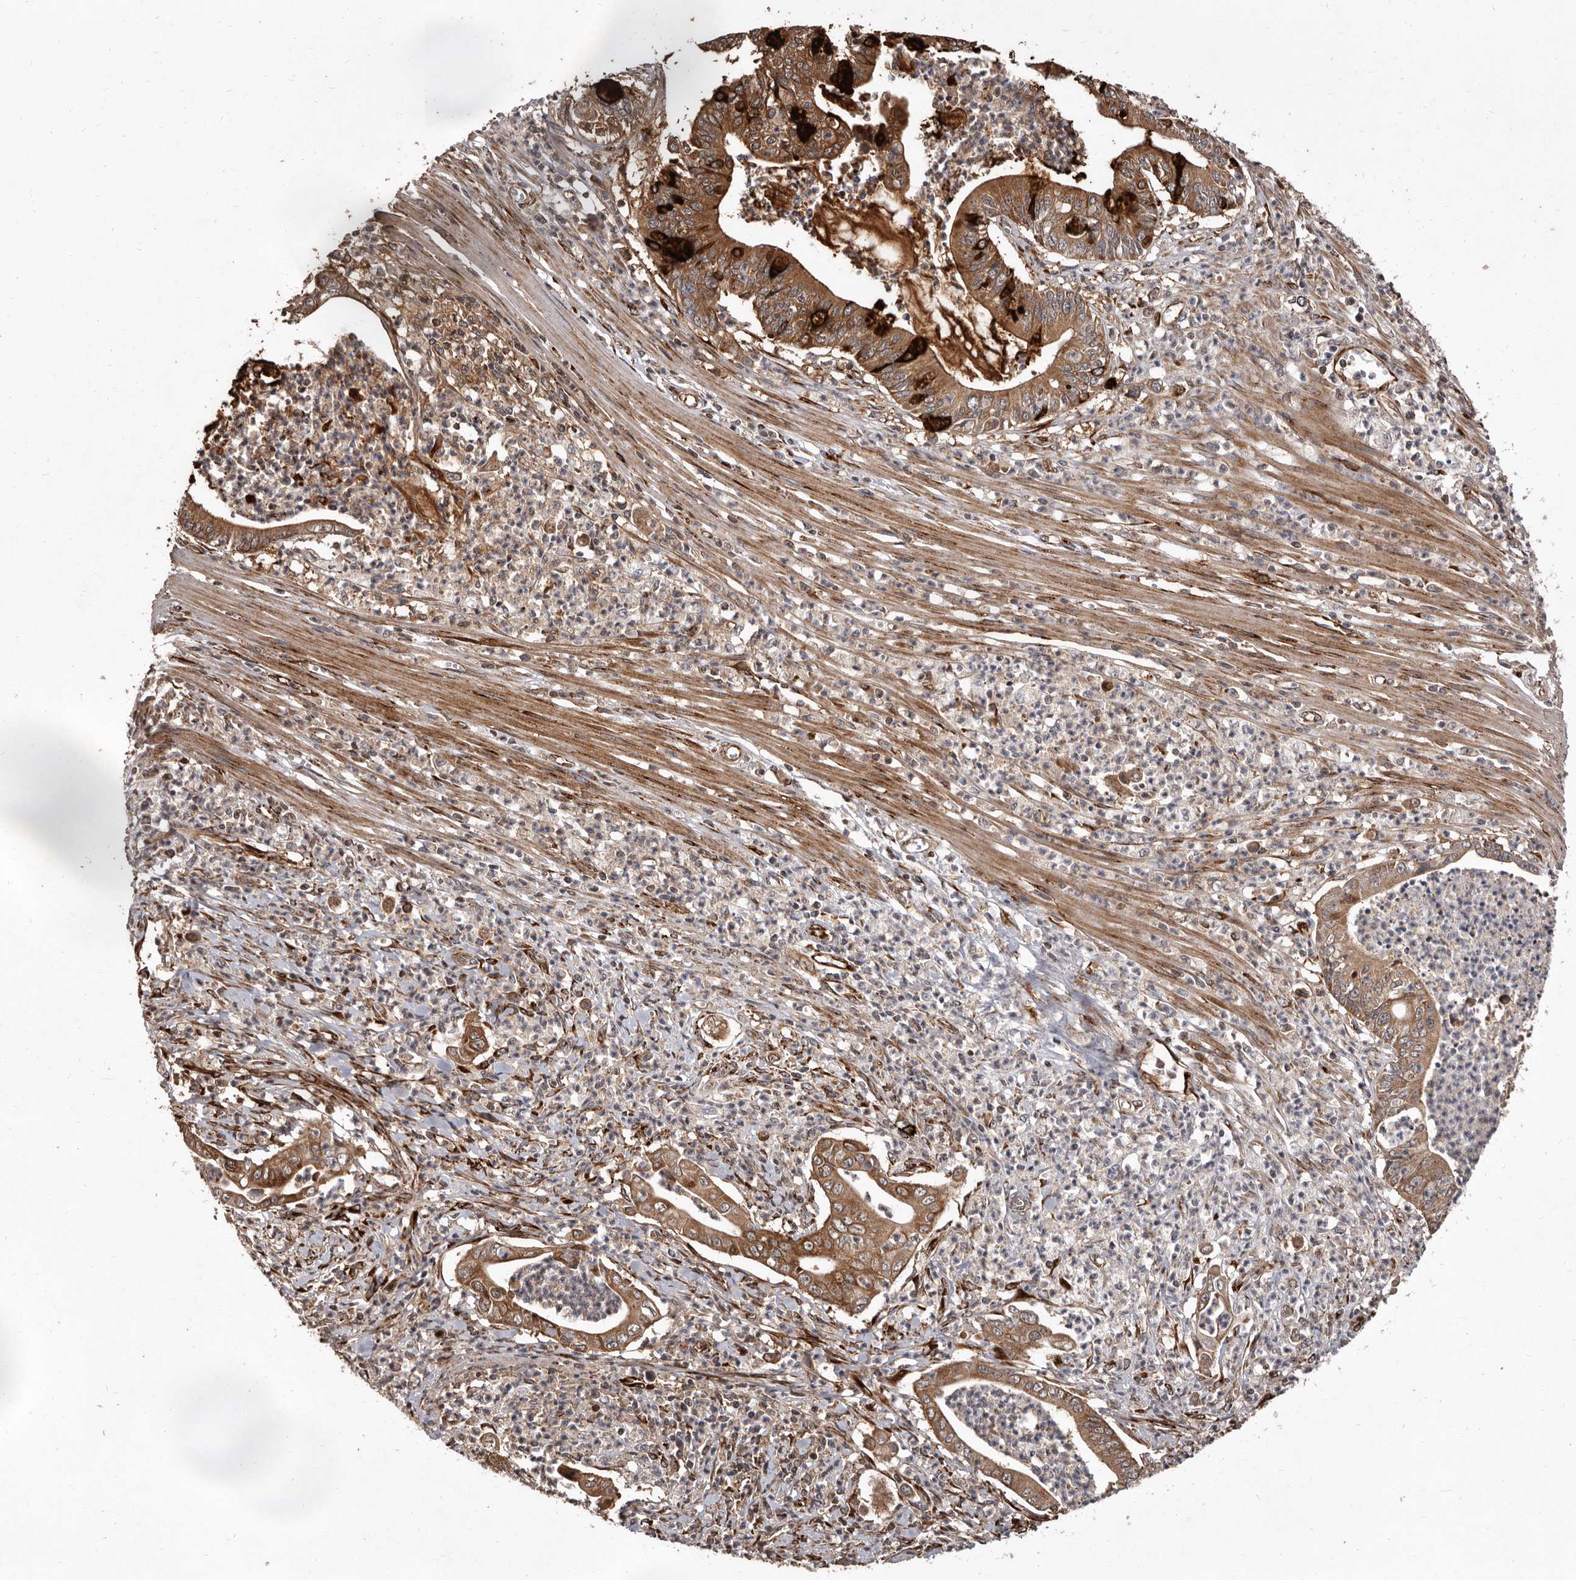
{"staining": {"intensity": "moderate", "quantity": ">75%", "location": "cytoplasmic/membranous"}, "tissue": "pancreatic cancer", "cell_type": "Tumor cells", "image_type": "cancer", "snomed": [{"axis": "morphology", "description": "Adenocarcinoma, NOS"}, {"axis": "topography", "description": "Pancreas"}], "caption": "Protein staining of pancreatic cancer (adenocarcinoma) tissue demonstrates moderate cytoplasmic/membranous staining in approximately >75% of tumor cells. Using DAB (3,3'-diaminobenzidine) (brown) and hematoxylin (blue) stains, captured at high magnification using brightfield microscopy.", "gene": "FLAD1", "patient": {"sex": "male", "age": 69}}